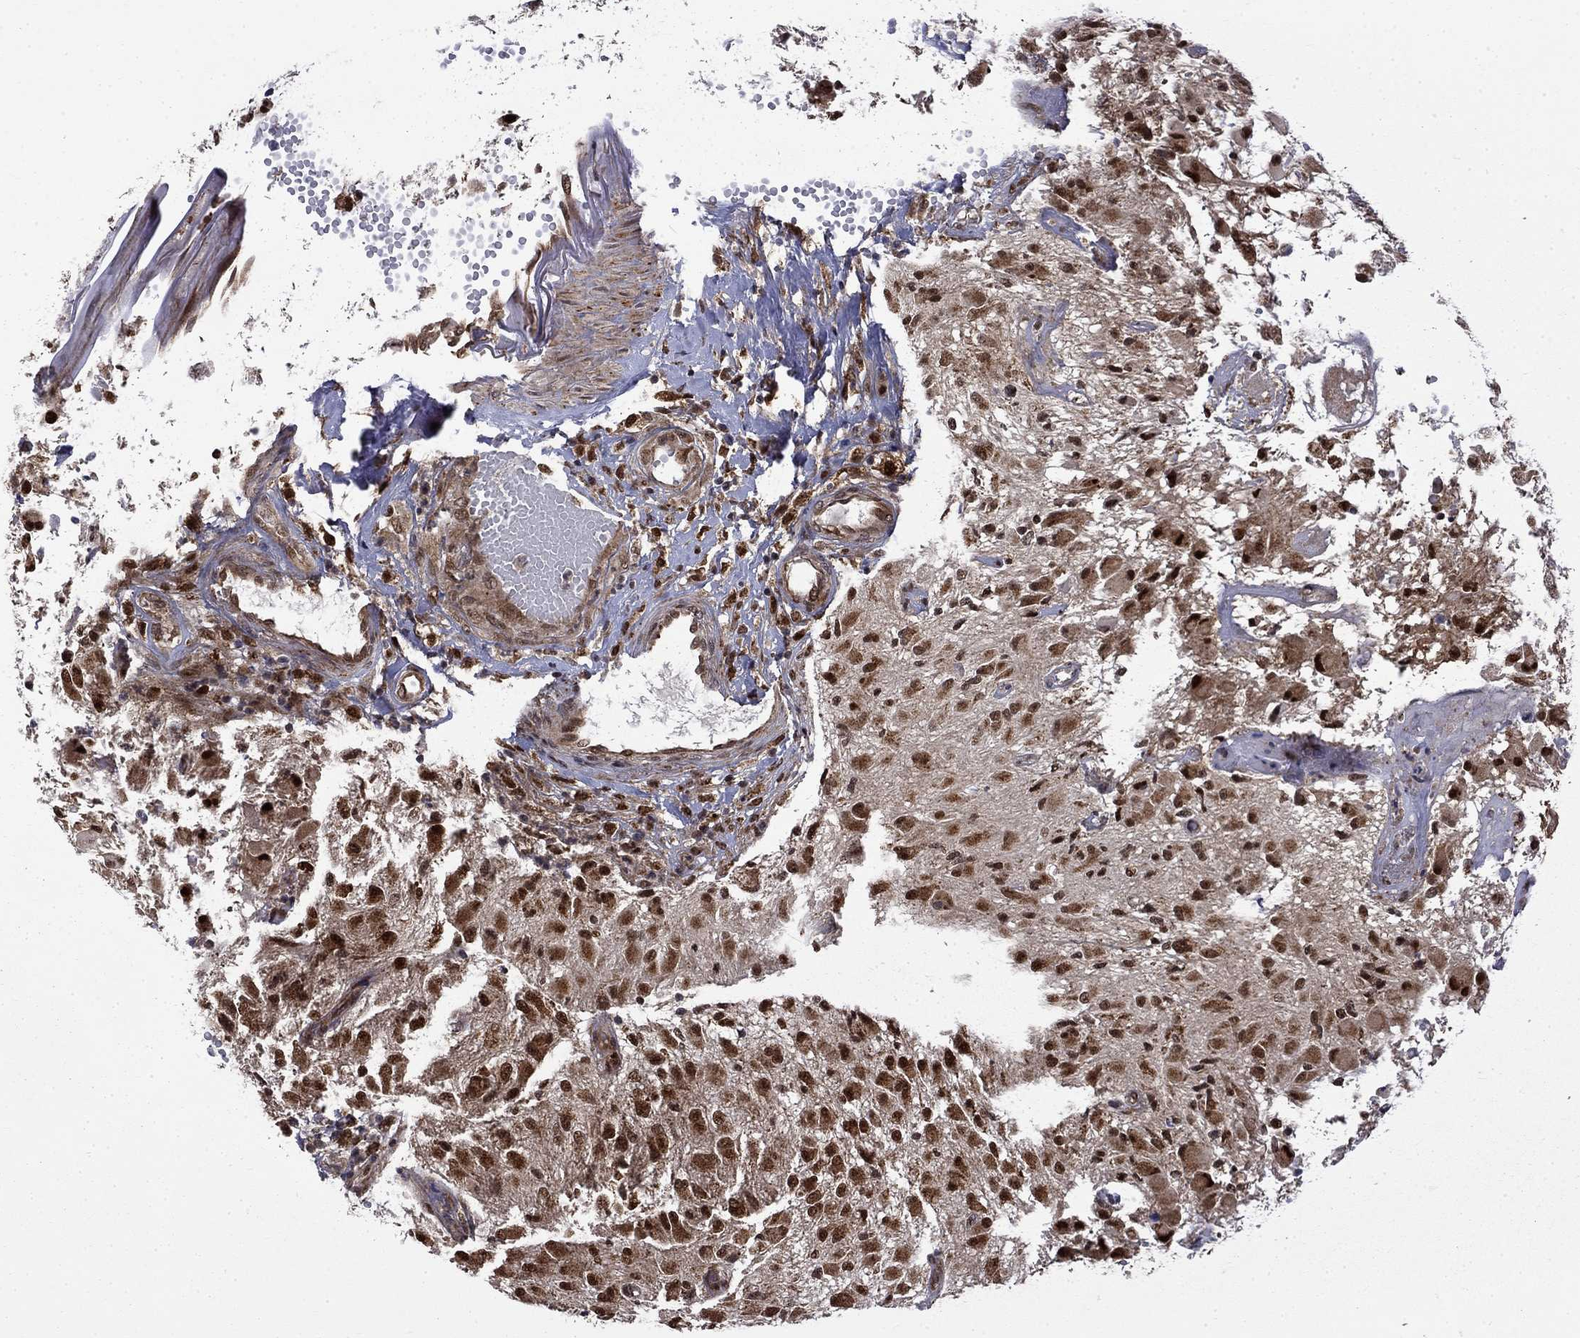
{"staining": {"intensity": "strong", "quantity": "25%-75%", "location": "nuclear"}, "tissue": "glioma", "cell_type": "Tumor cells", "image_type": "cancer", "snomed": [{"axis": "morphology", "description": "Glioma, malignant, High grade"}, {"axis": "topography", "description": "Brain"}], "caption": "The immunohistochemical stain shows strong nuclear expression in tumor cells of glioma tissue.", "gene": "KPNA3", "patient": {"sex": "female", "age": 63}}